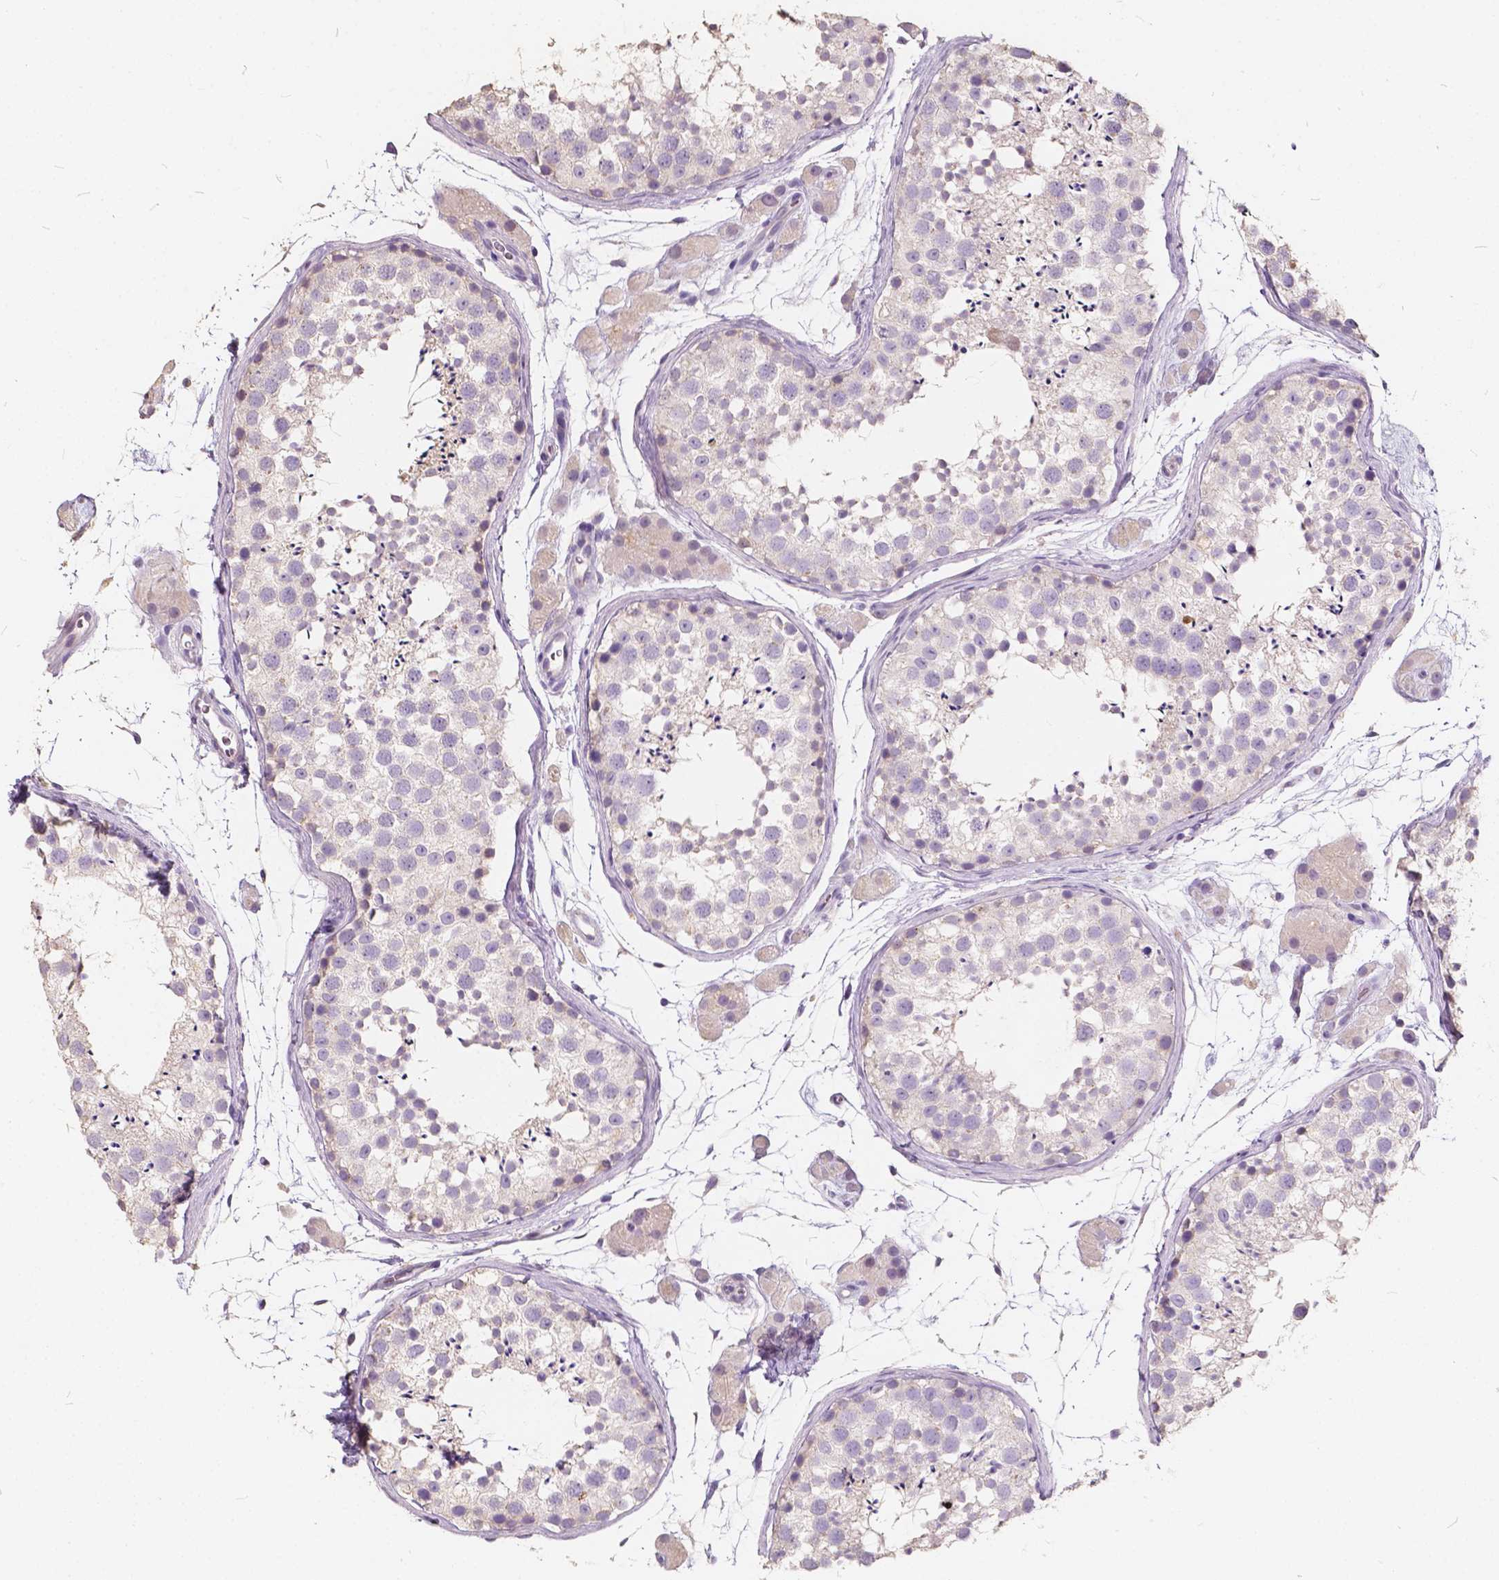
{"staining": {"intensity": "weak", "quantity": "<25%", "location": "cytoplasmic/membranous"}, "tissue": "testis", "cell_type": "Cells in seminiferous ducts", "image_type": "normal", "snomed": [{"axis": "morphology", "description": "Normal tissue, NOS"}, {"axis": "topography", "description": "Testis"}], "caption": "The immunohistochemistry (IHC) micrograph has no significant positivity in cells in seminiferous ducts of testis.", "gene": "SLC7A8", "patient": {"sex": "male", "age": 41}}